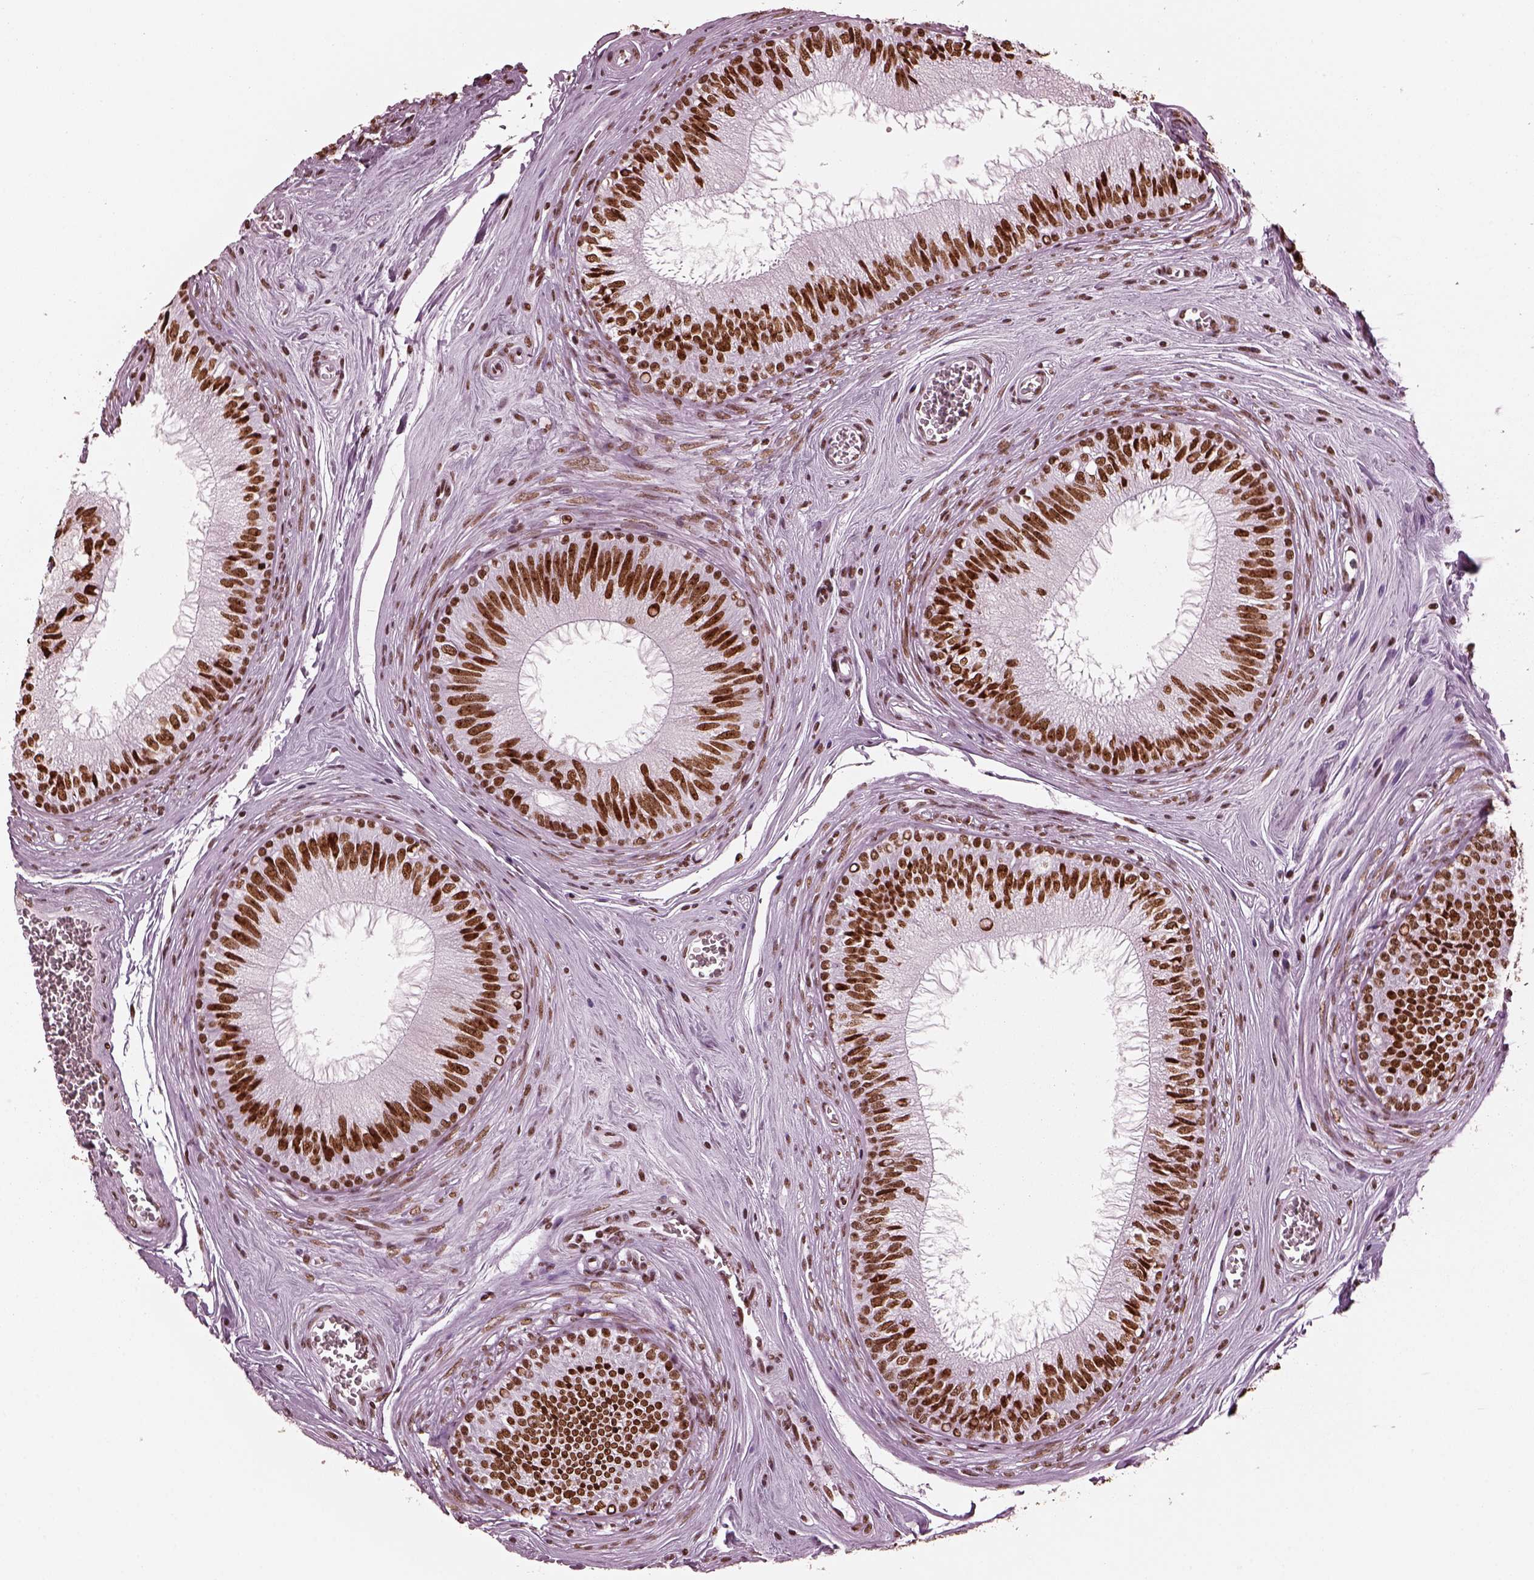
{"staining": {"intensity": "strong", "quantity": ">75%", "location": "nuclear"}, "tissue": "epididymis", "cell_type": "Glandular cells", "image_type": "normal", "snomed": [{"axis": "morphology", "description": "Normal tissue, NOS"}, {"axis": "topography", "description": "Epididymis"}], "caption": "About >75% of glandular cells in normal epididymis display strong nuclear protein expression as visualized by brown immunohistochemical staining.", "gene": "CBFA2T3", "patient": {"sex": "male", "age": 37}}